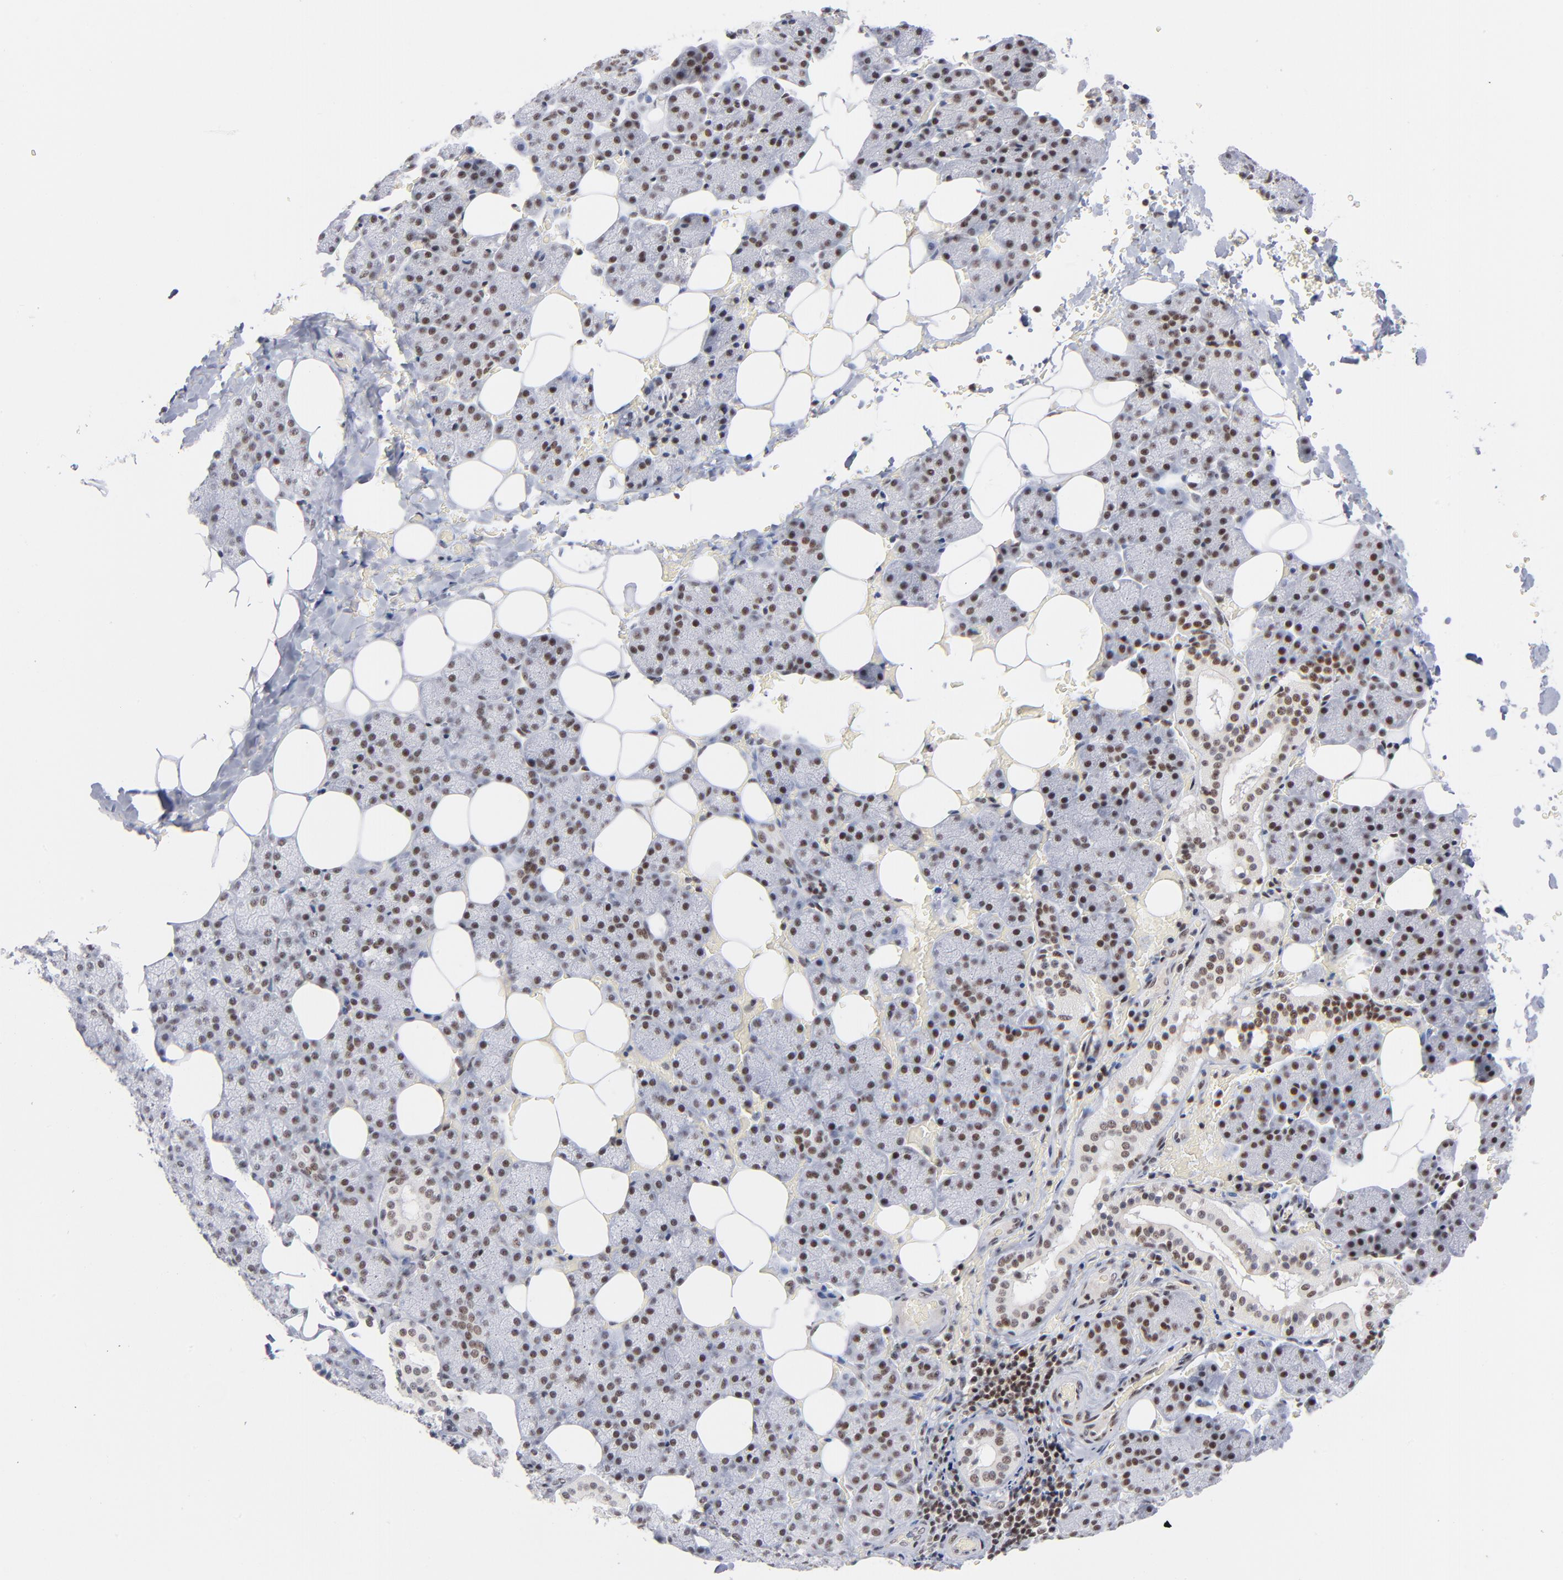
{"staining": {"intensity": "moderate", "quantity": ">75%", "location": "nuclear"}, "tissue": "salivary gland", "cell_type": "Glandular cells", "image_type": "normal", "snomed": [{"axis": "morphology", "description": "Normal tissue, NOS"}, {"axis": "topography", "description": "Lymph node"}, {"axis": "topography", "description": "Salivary gland"}], "caption": "Immunohistochemistry micrograph of normal salivary gland: human salivary gland stained using IHC exhibits medium levels of moderate protein expression localized specifically in the nuclear of glandular cells, appearing as a nuclear brown color.", "gene": "ZNF143", "patient": {"sex": "male", "age": 8}}